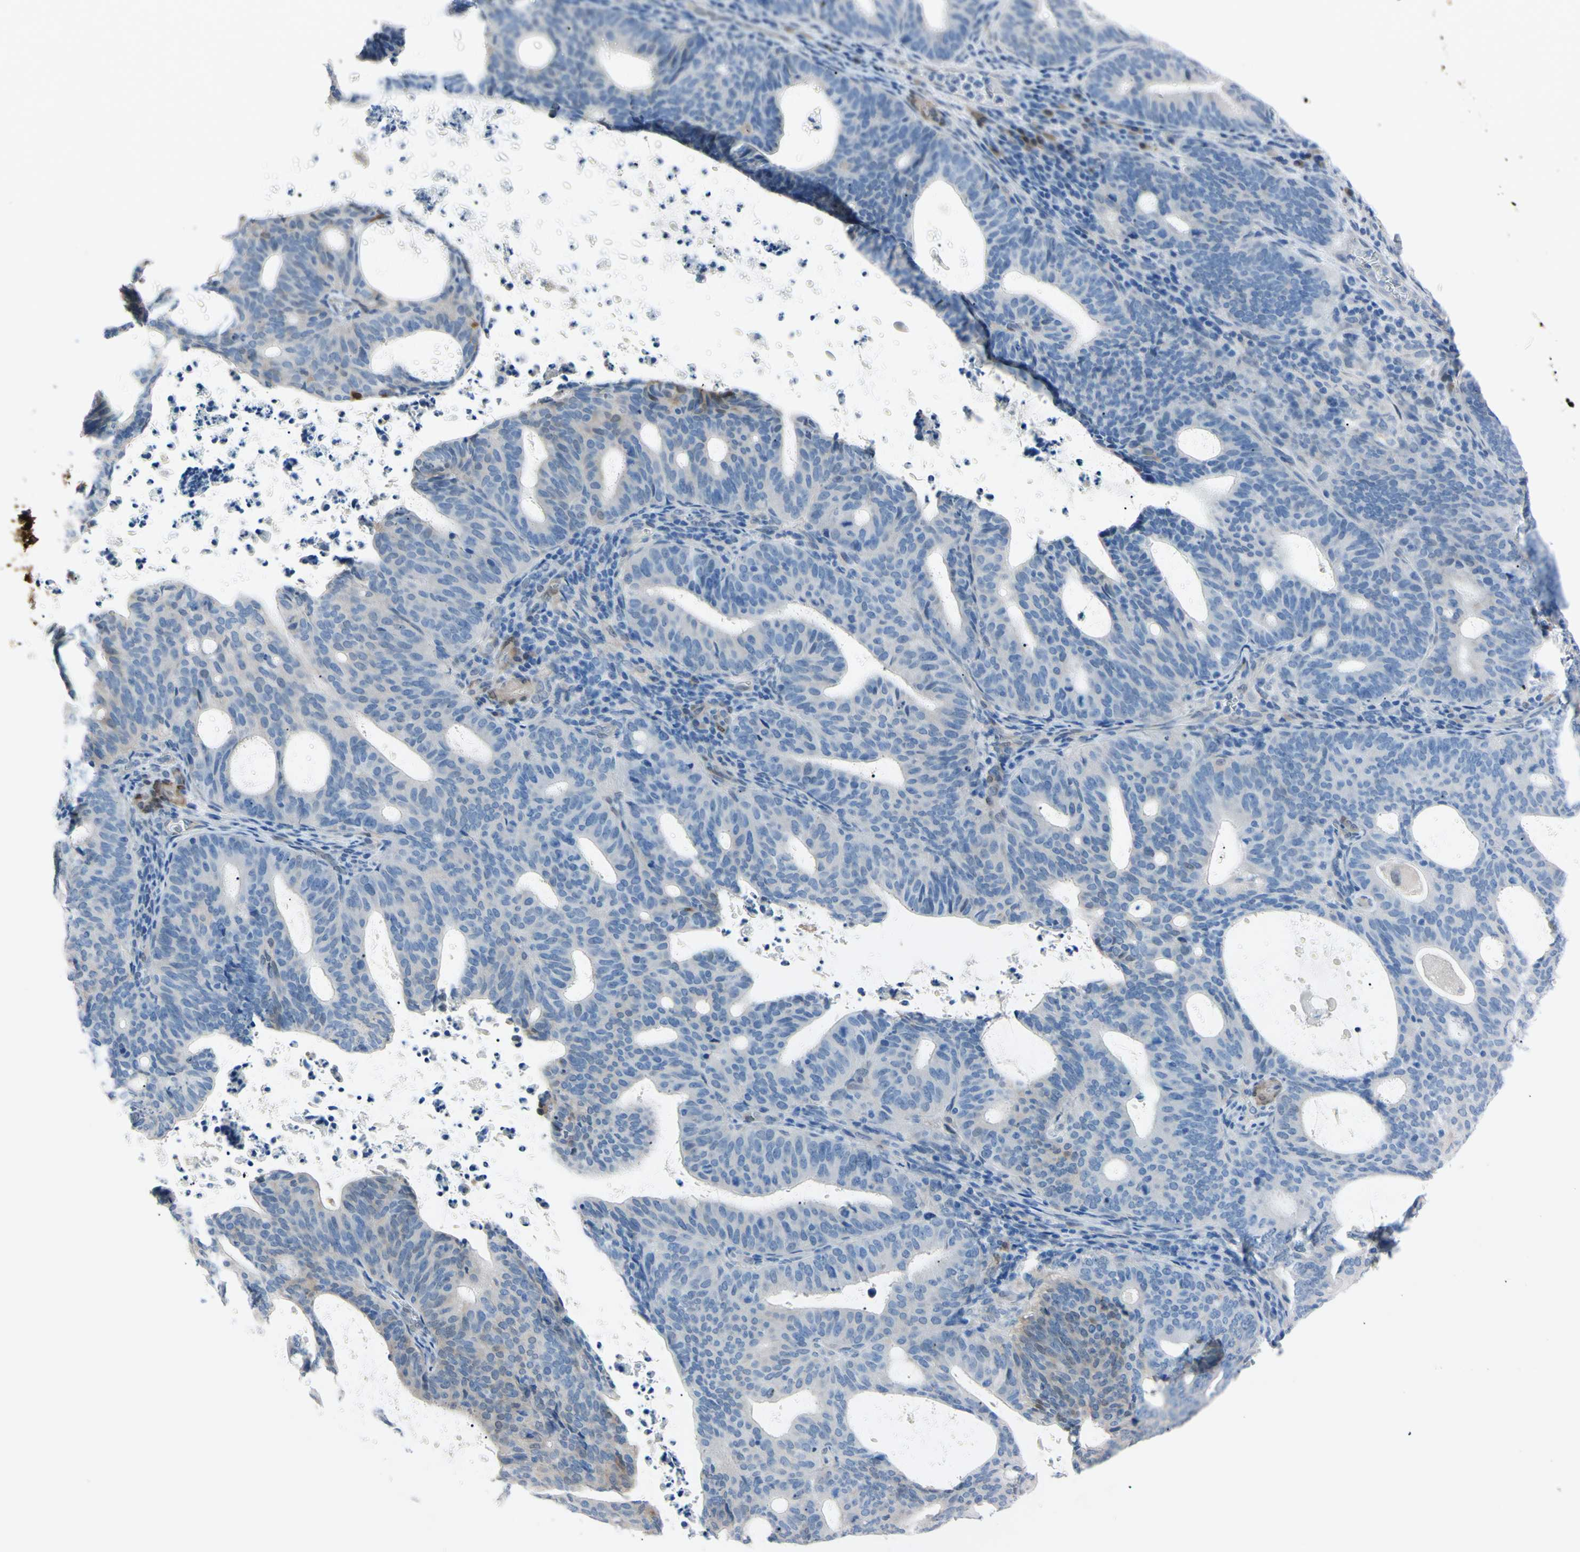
{"staining": {"intensity": "weak", "quantity": "<25%", "location": "cytoplasmic/membranous"}, "tissue": "endometrial cancer", "cell_type": "Tumor cells", "image_type": "cancer", "snomed": [{"axis": "morphology", "description": "Adenocarcinoma, NOS"}, {"axis": "topography", "description": "Uterus"}], "caption": "High magnification brightfield microscopy of endometrial cancer stained with DAB (3,3'-diaminobenzidine) (brown) and counterstained with hematoxylin (blue): tumor cells show no significant staining.", "gene": "NOL3", "patient": {"sex": "female", "age": 83}}